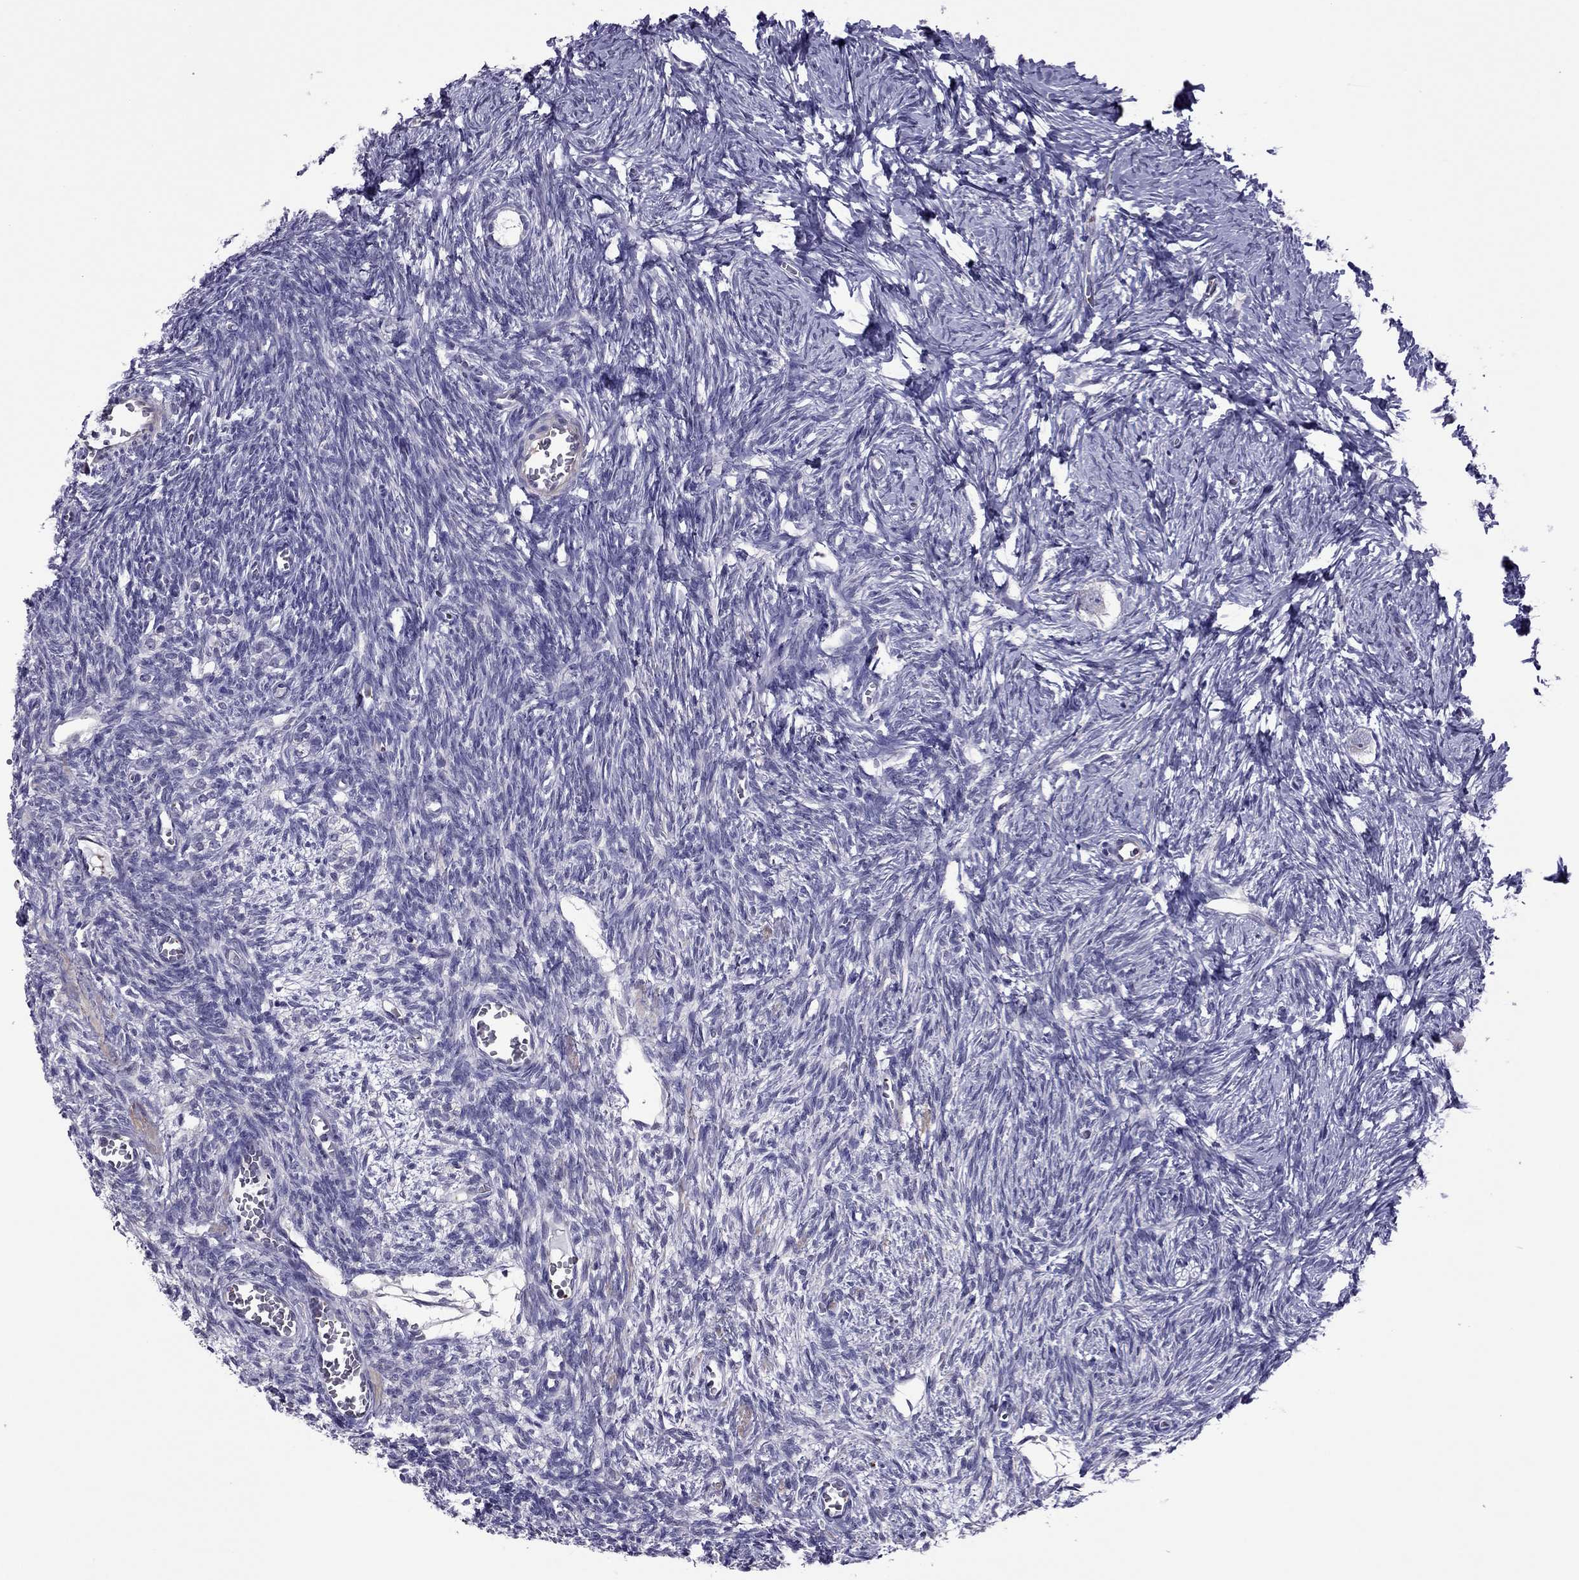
{"staining": {"intensity": "negative", "quantity": "none", "location": "none"}, "tissue": "ovary", "cell_type": "Follicle cells", "image_type": "normal", "snomed": [{"axis": "morphology", "description": "Normal tissue, NOS"}, {"axis": "topography", "description": "Ovary"}], "caption": "Immunohistochemical staining of benign ovary exhibits no significant positivity in follicle cells.", "gene": "SLC16A8", "patient": {"sex": "female", "age": 27}}